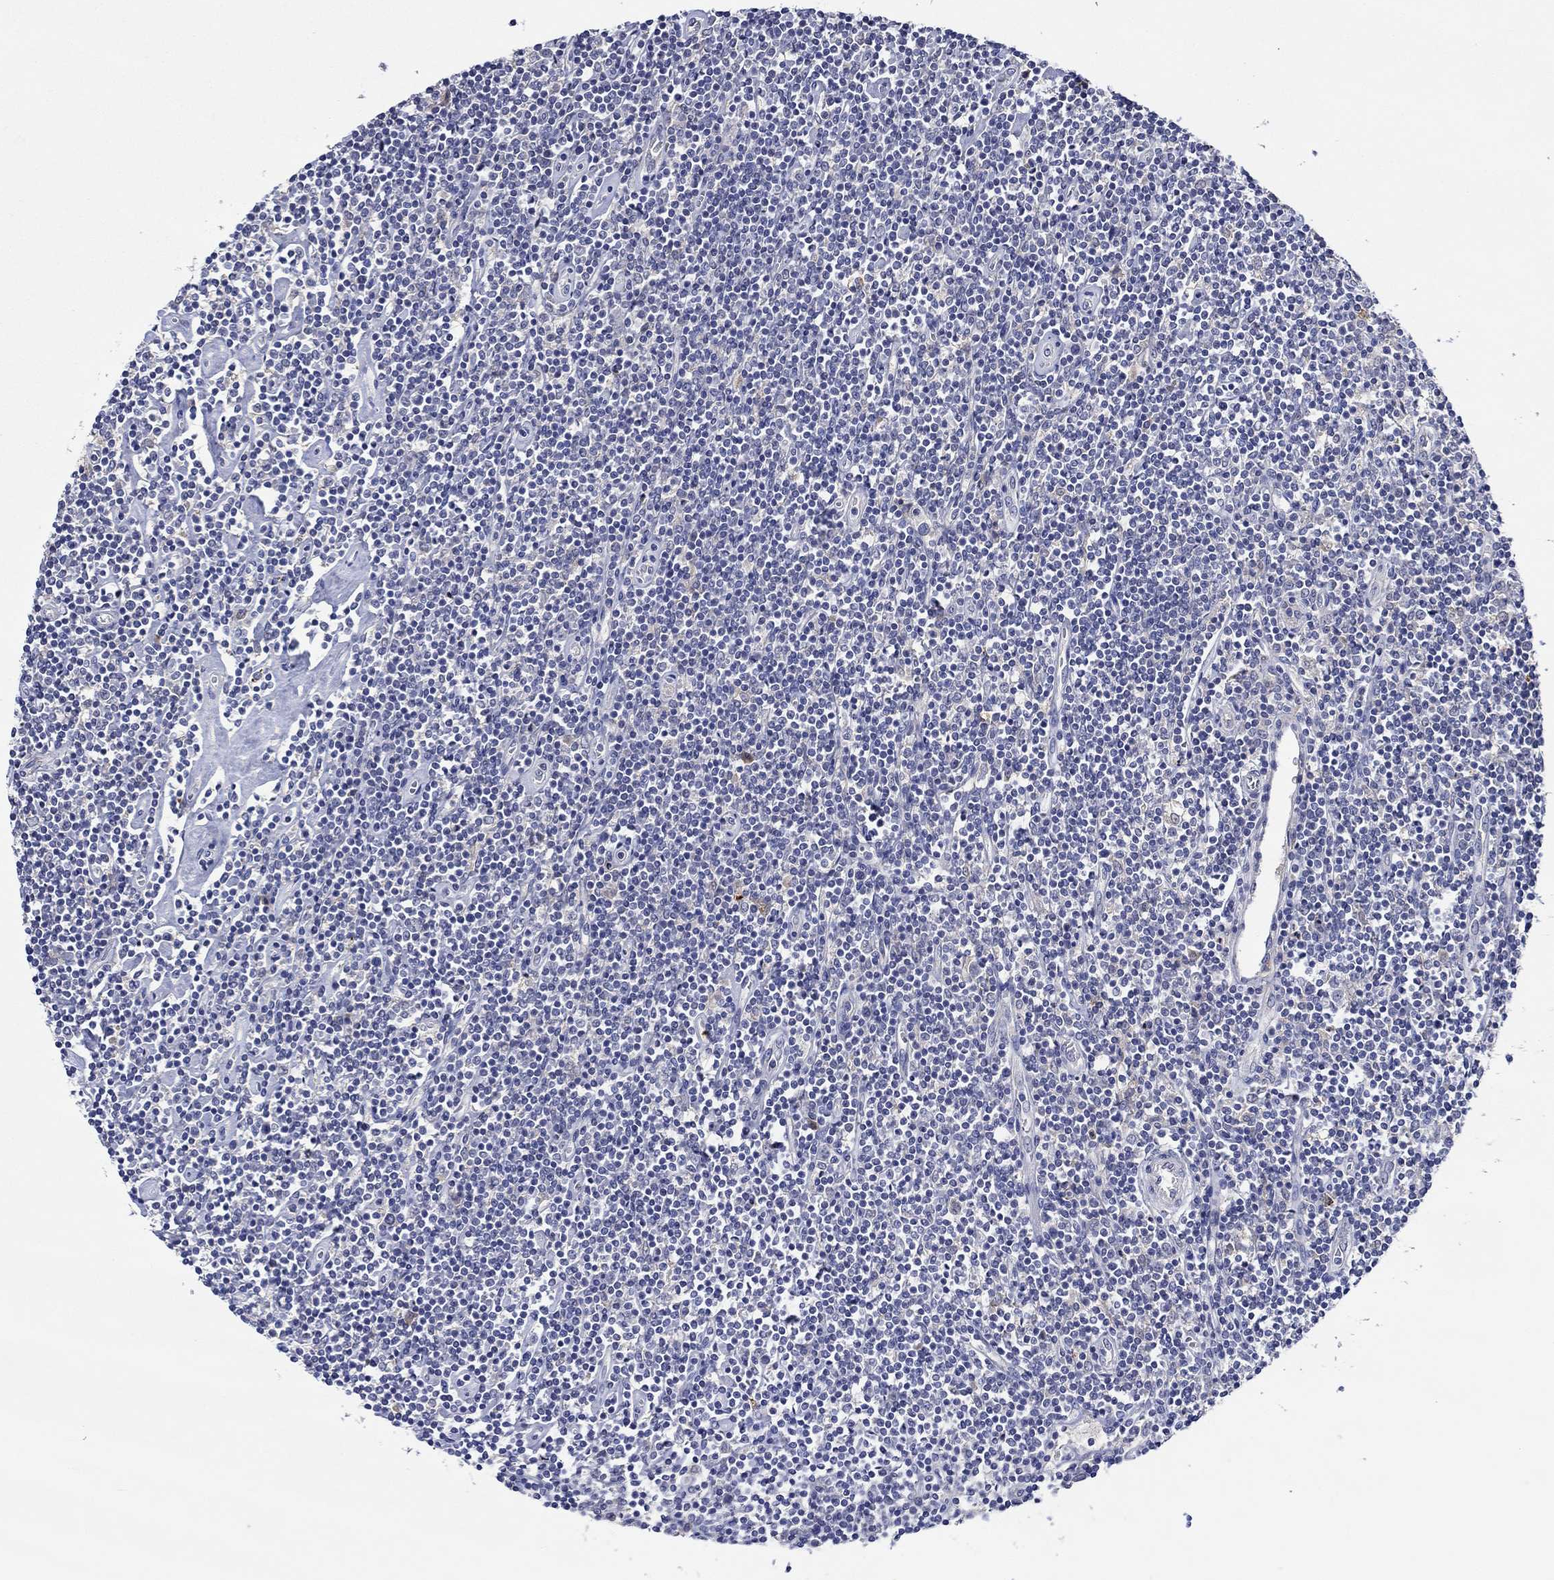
{"staining": {"intensity": "negative", "quantity": "none", "location": "none"}, "tissue": "lymphoma", "cell_type": "Tumor cells", "image_type": "cancer", "snomed": [{"axis": "morphology", "description": "Hodgkin's disease, NOS"}, {"axis": "topography", "description": "Lymph node"}], "caption": "This image is of lymphoma stained with immunohistochemistry (IHC) to label a protein in brown with the nuclei are counter-stained blue. There is no staining in tumor cells.", "gene": "CHIT1", "patient": {"sex": "male", "age": 40}}